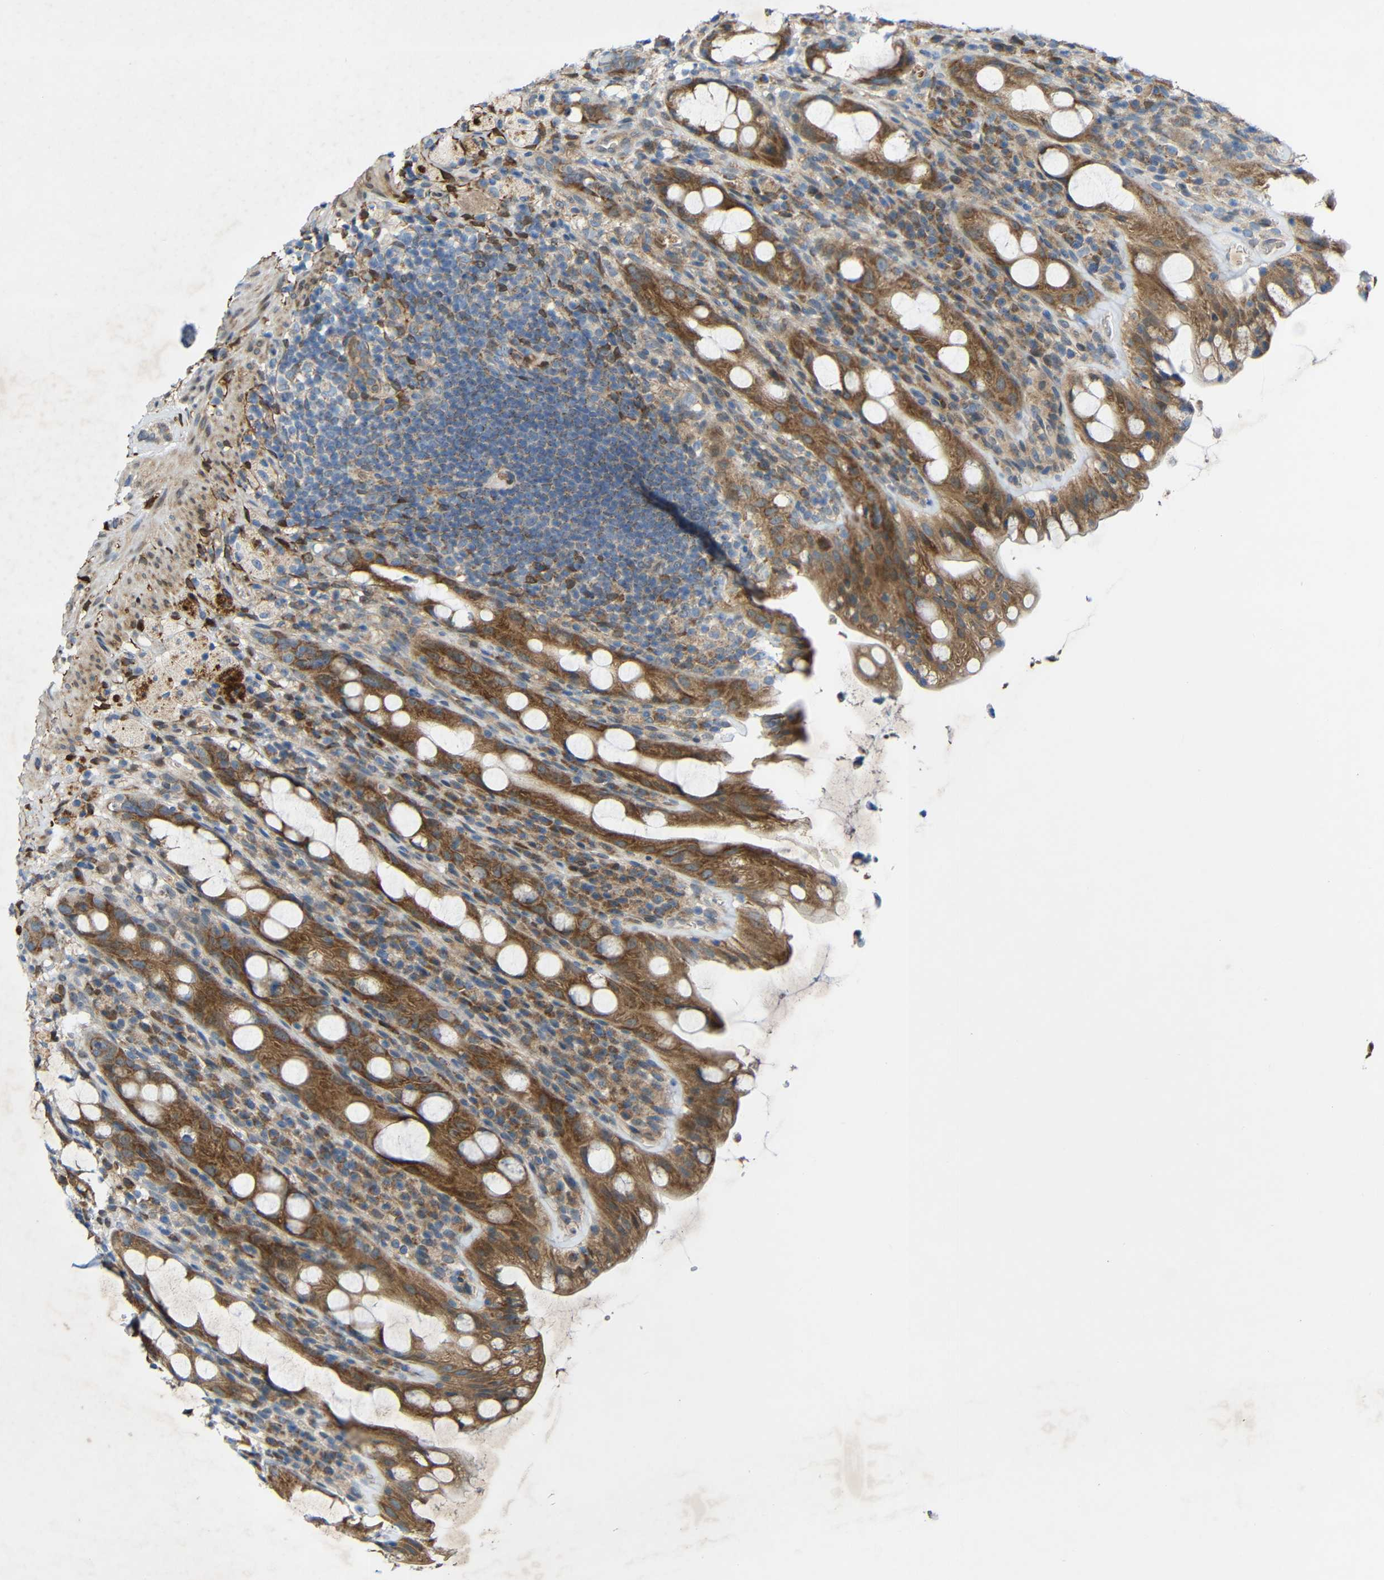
{"staining": {"intensity": "moderate", "quantity": ">75%", "location": "cytoplasmic/membranous"}, "tissue": "rectum", "cell_type": "Glandular cells", "image_type": "normal", "snomed": [{"axis": "morphology", "description": "Normal tissue, NOS"}, {"axis": "topography", "description": "Rectum"}], "caption": "Protein expression analysis of benign rectum reveals moderate cytoplasmic/membranous staining in approximately >75% of glandular cells. The staining was performed using DAB, with brown indicating positive protein expression. Nuclei are stained blue with hematoxylin.", "gene": "TMEM25", "patient": {"sex": "male", "age": 44}}